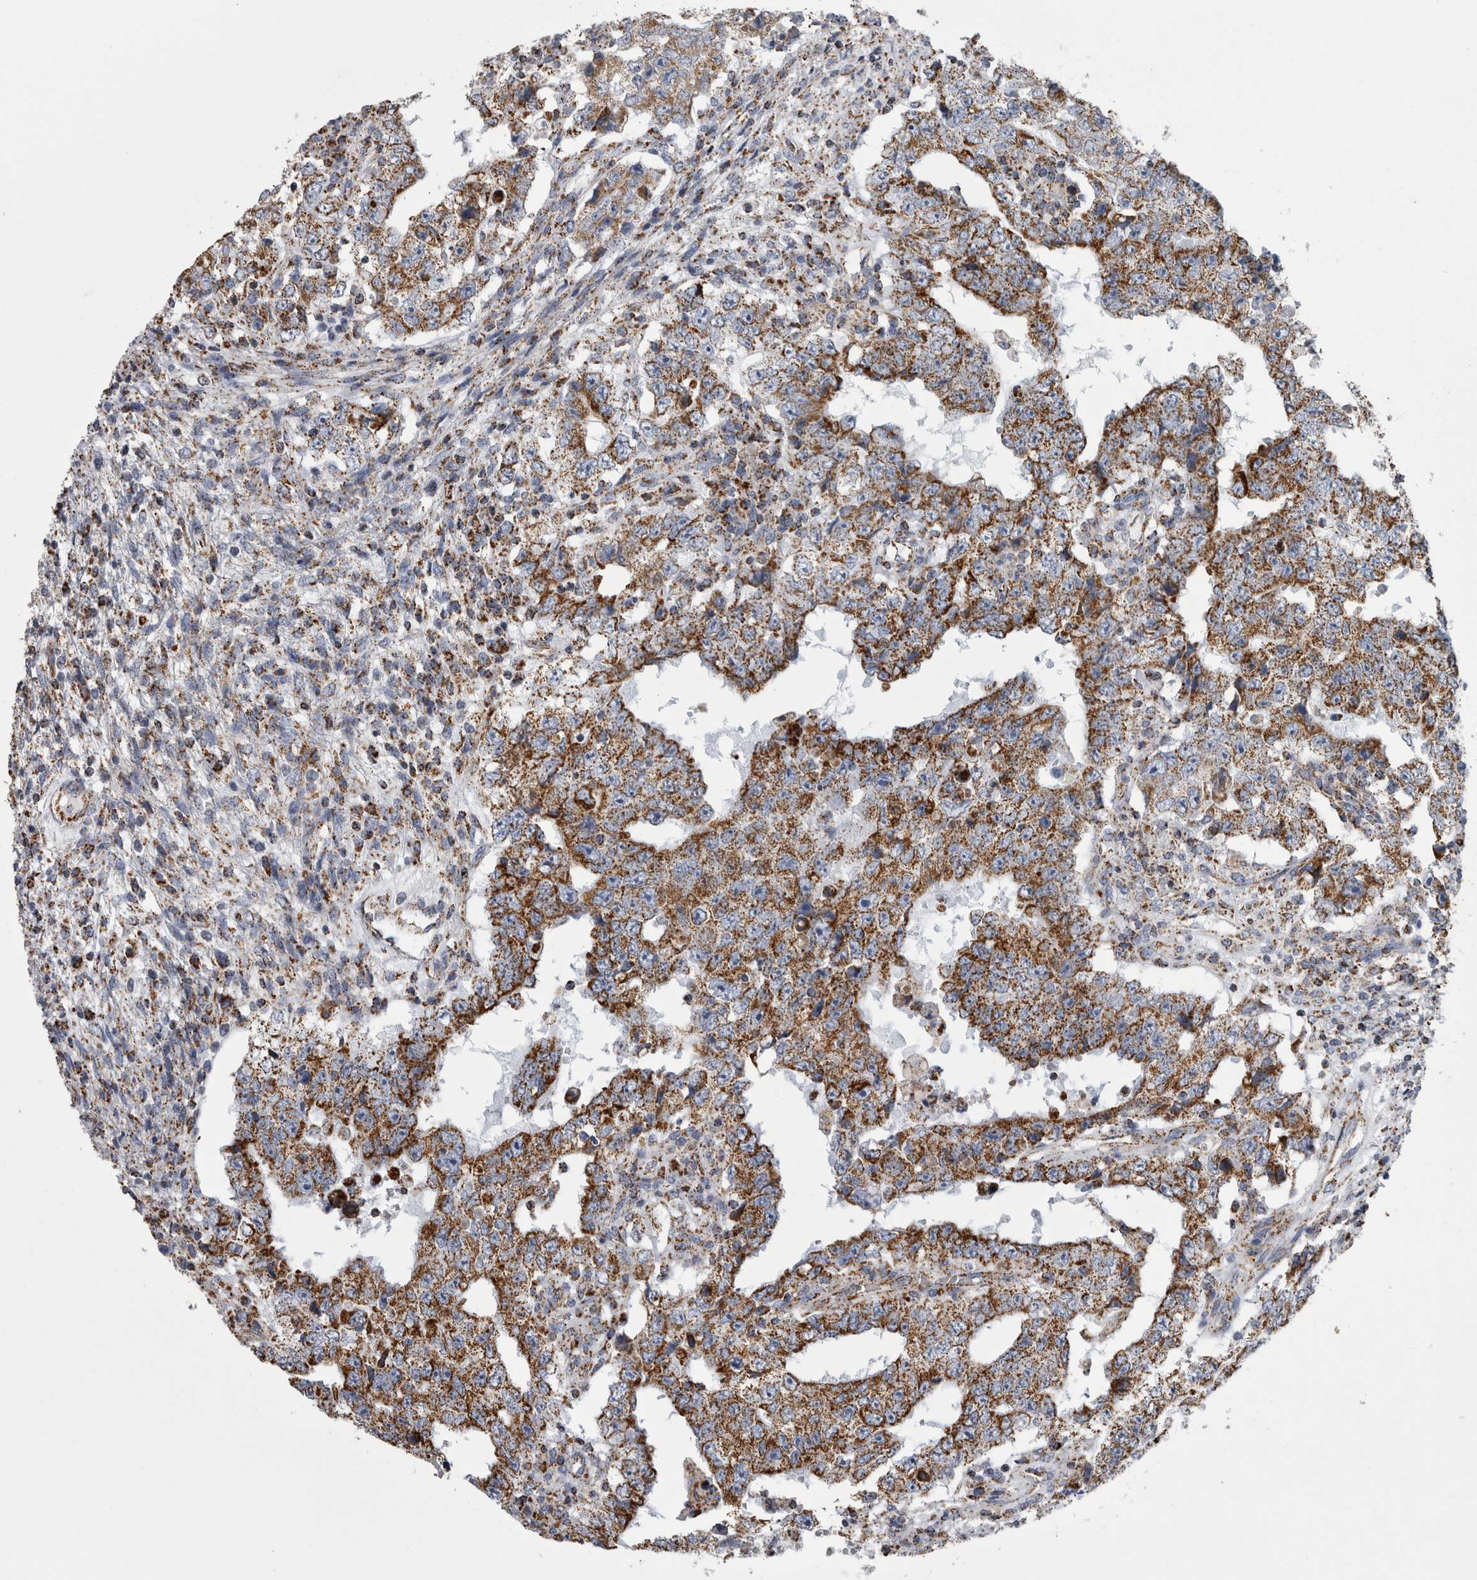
{"staining": {"intensity": "moderate", "quantity": ">75%", "location": "cytoplasmic/membranous"}, "tissue": "testis cancer", "cell_type": "Tumor cells", "image_type": "cancer", "snomed": [{"axis": "morphology", "description": "Carcinoma, Embryonal, NOS"}, {"axis": "topography", "description": "Testis"}], "caption": "A high-resolution image shows IHC staining of testis cancer, which demonstrates moderate cytoplasmic/membranous staining in about >75% of tumor cells. (Brightfield microscopy of DAB IHC at high magnification).", "gene": "MDH2", "patient": {"sex": "male", "age": 26}}